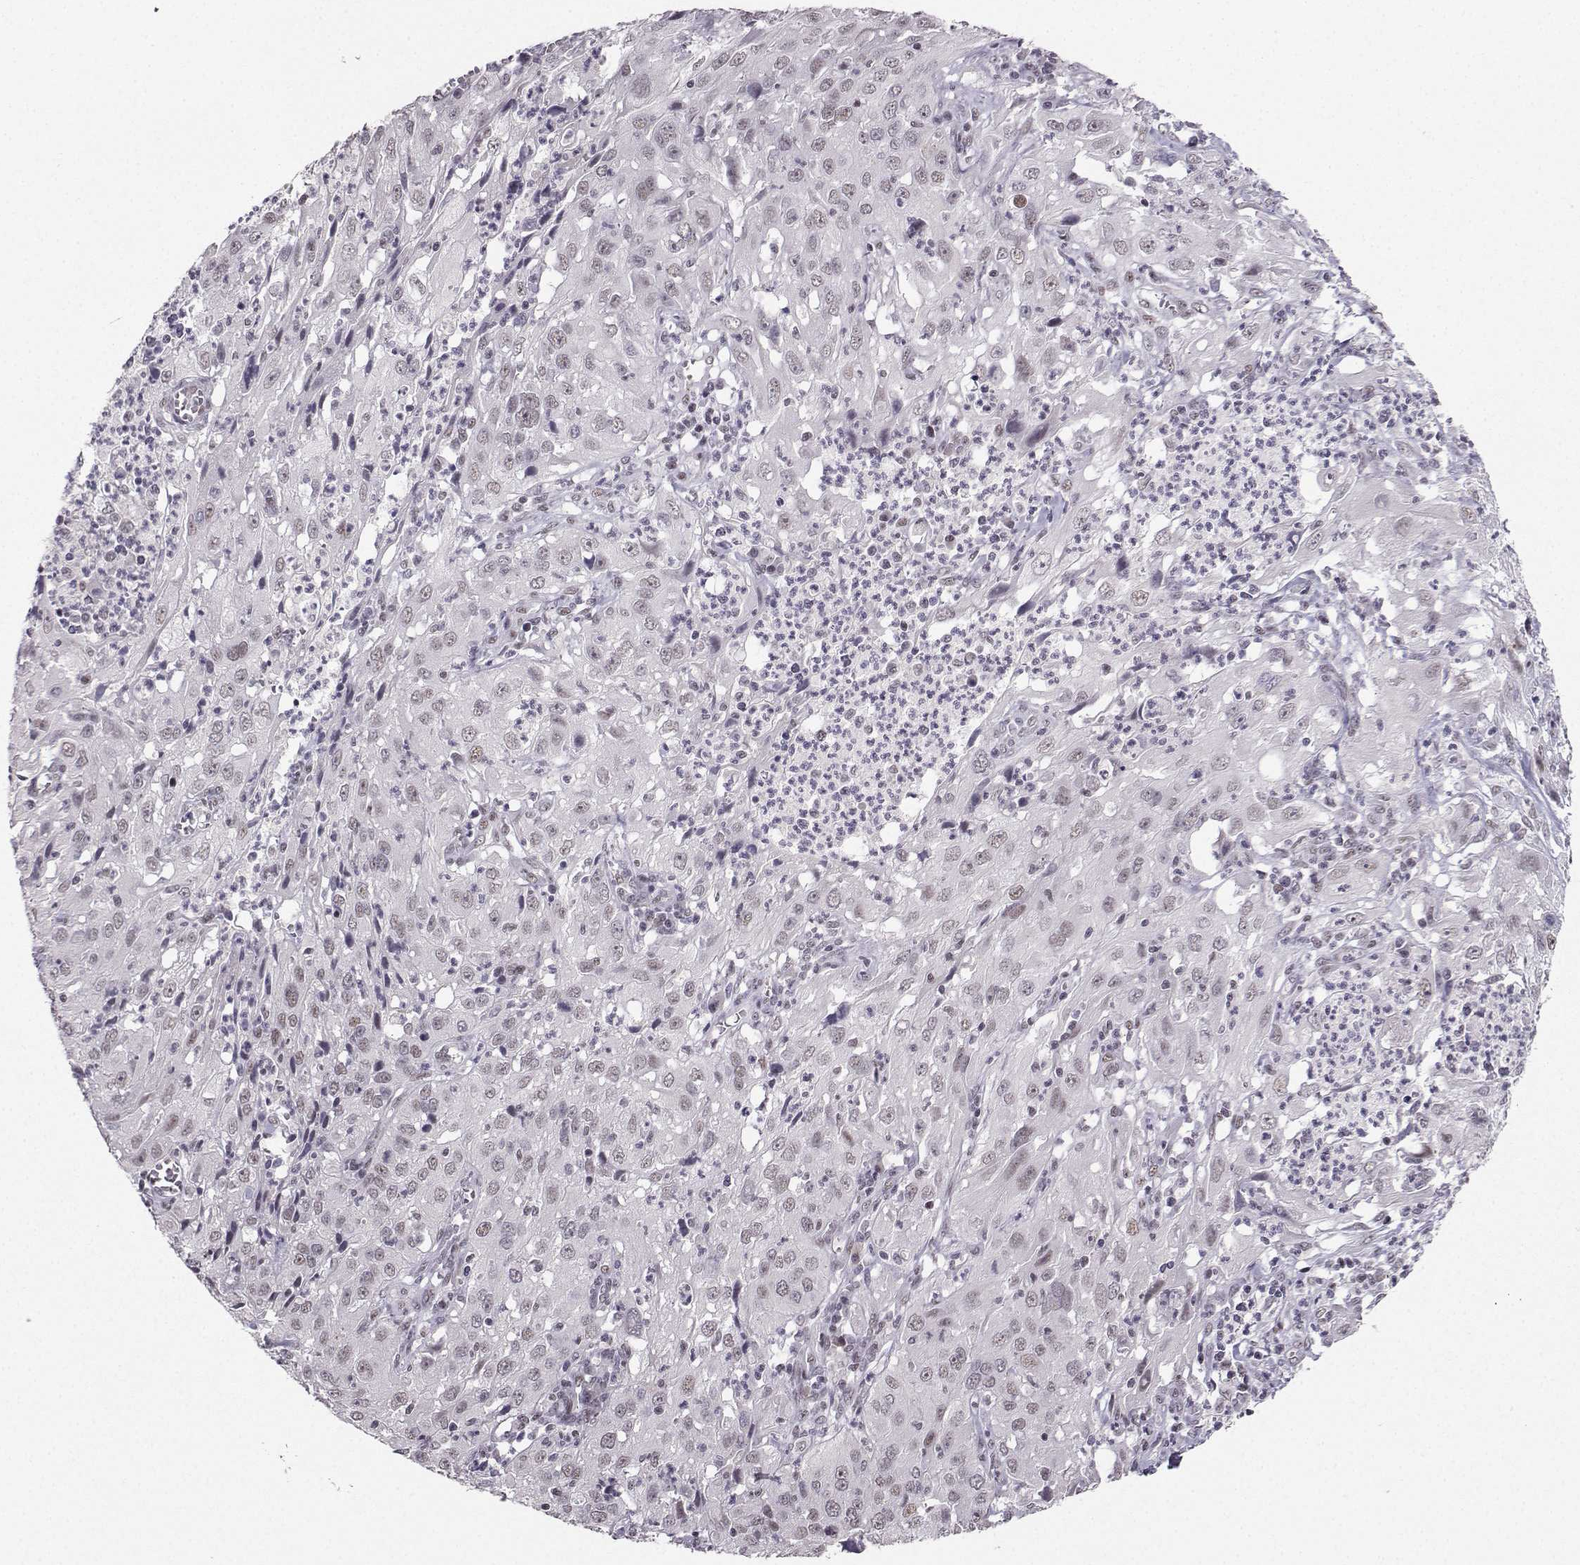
{"staining": {"intensity": "weak", "quantity": "25%-75%", "location": "nuclear"}, "tissue": "cervical cancer", "cell_type": "Tumor cells", "image_type": "cancer", "snomed": [{"axis": "morphology", "description": "Squamous cell carcinoma, NOS"}, {"axis": "topography", "description": "Cervix"}], "caption": "Brown immunohistochemical staining in squamous cell carcinoma (cervical) exhibits weak nuclear expression in approximately 25%-75% of tumor cells. The protein is stained brown, and the nuclei are stained in blue (DAB IHC with brightfield microscopy, high magnification).", "gene": "LIN28A", "patient": {"sex": "female", "age": 32}}